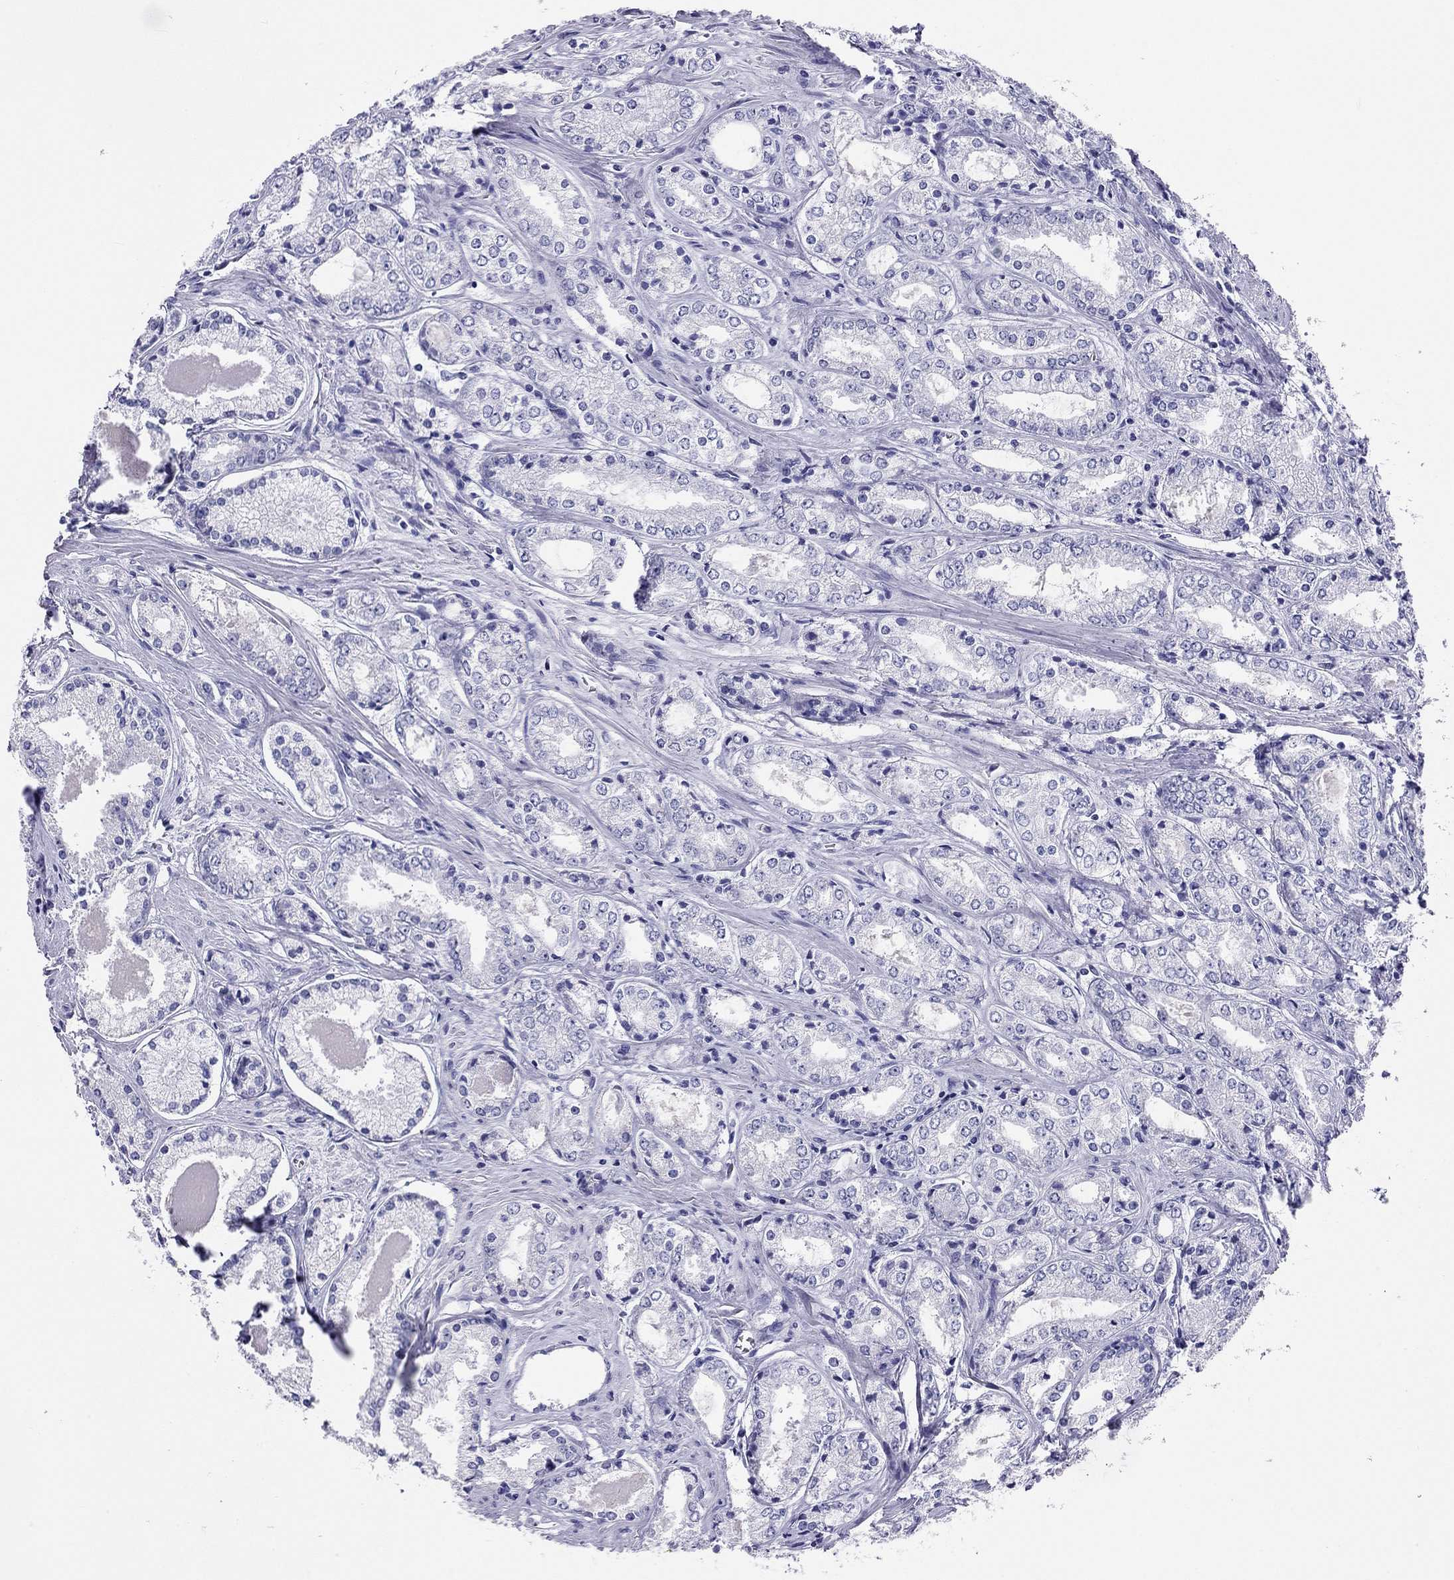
{"staining": {"intensity": "negative", "quantity": "none", "location": "none"}, "tissue": "prostate cancer", "cell_type": "Tumor cells", "image_type": "cancer", "snomed": [{"axis": "morphology", "description": "Adenocarcinoma, NOS"}, {"axis": "topography", "description": "Prostate"}], "caption": "Immunohistochemistry (IHC) of human prostate cancer (adenocarcinoma) demonstrates no positivity in tumor cells.", "gene": "DPY19L2", "patient": {"sex": "male", "age": 72}}